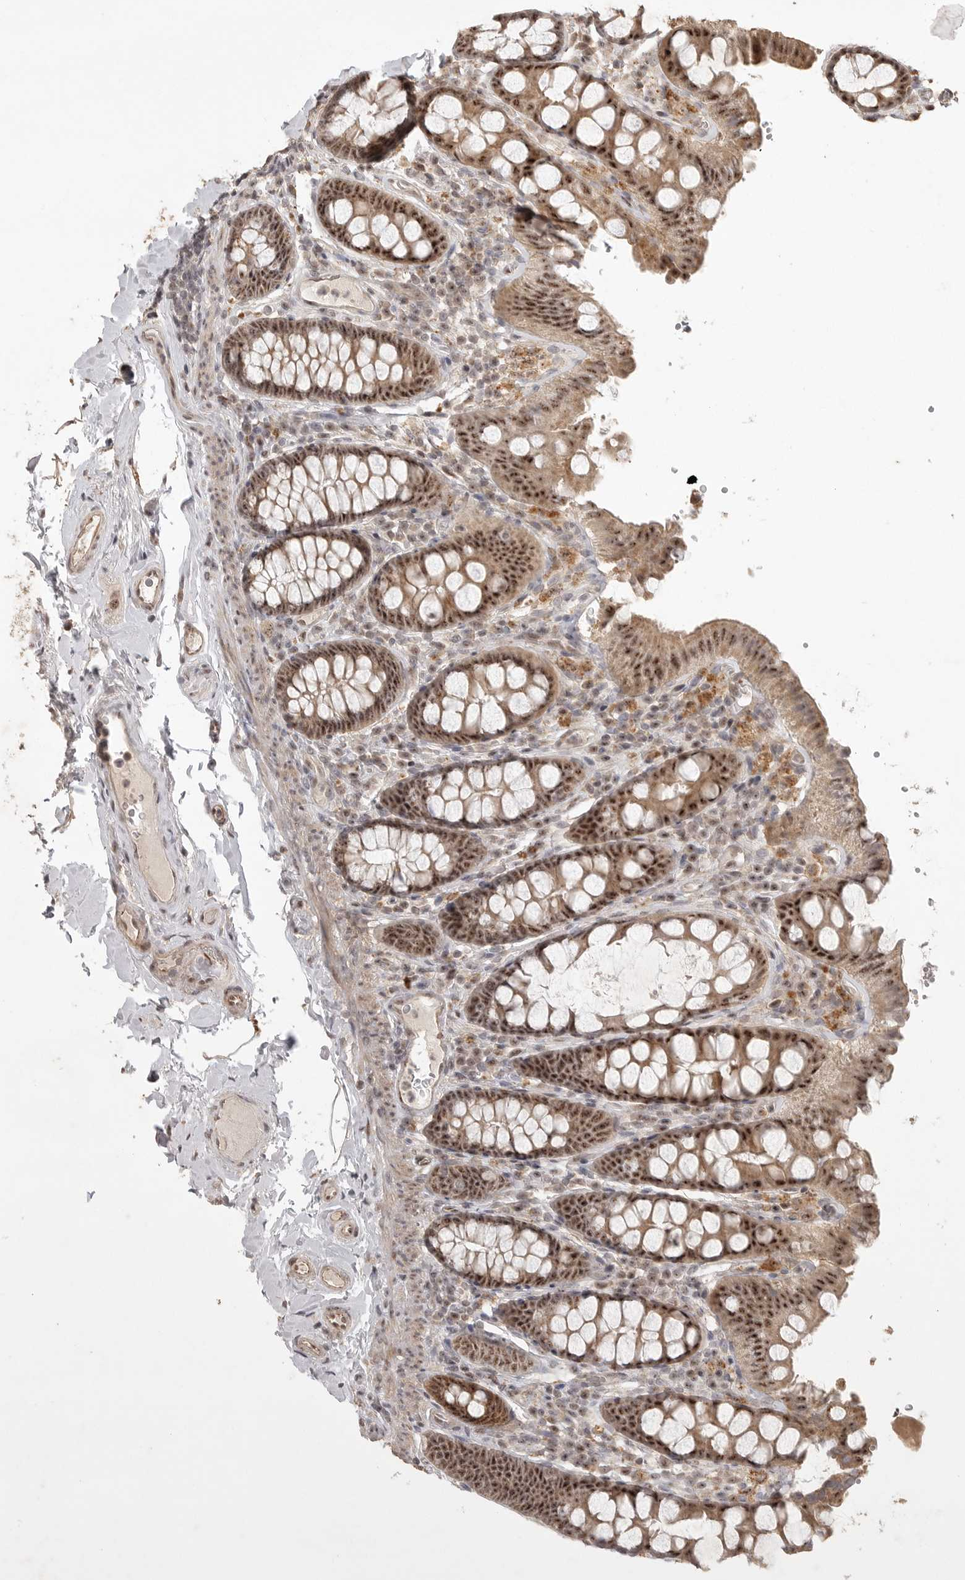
{"staining": {"intensity": "moderate", "quantity": ">75%", "location": "cytoplasmic/membranous,nuclear"}, "tissue": "colon", "cell_type": "Endothelial cells", "image_type": "normal", "snomed": [{"axis": "morphology", "description": "Normal tissue, NOS"}, {"axis": "topography", "description": "Colon"}, {"axis": "topography", "description": "Peripheral nerve tissue"}], "caption": "IHC micrograph of normal colon stained for a protein (brown), which exhibits medium levels of moderate cytoplasmic/membranous,nuclear expression in about >75% of endothelial cells.", "gene": "POMP", "patient": {"sex": "female", "age": 61}}